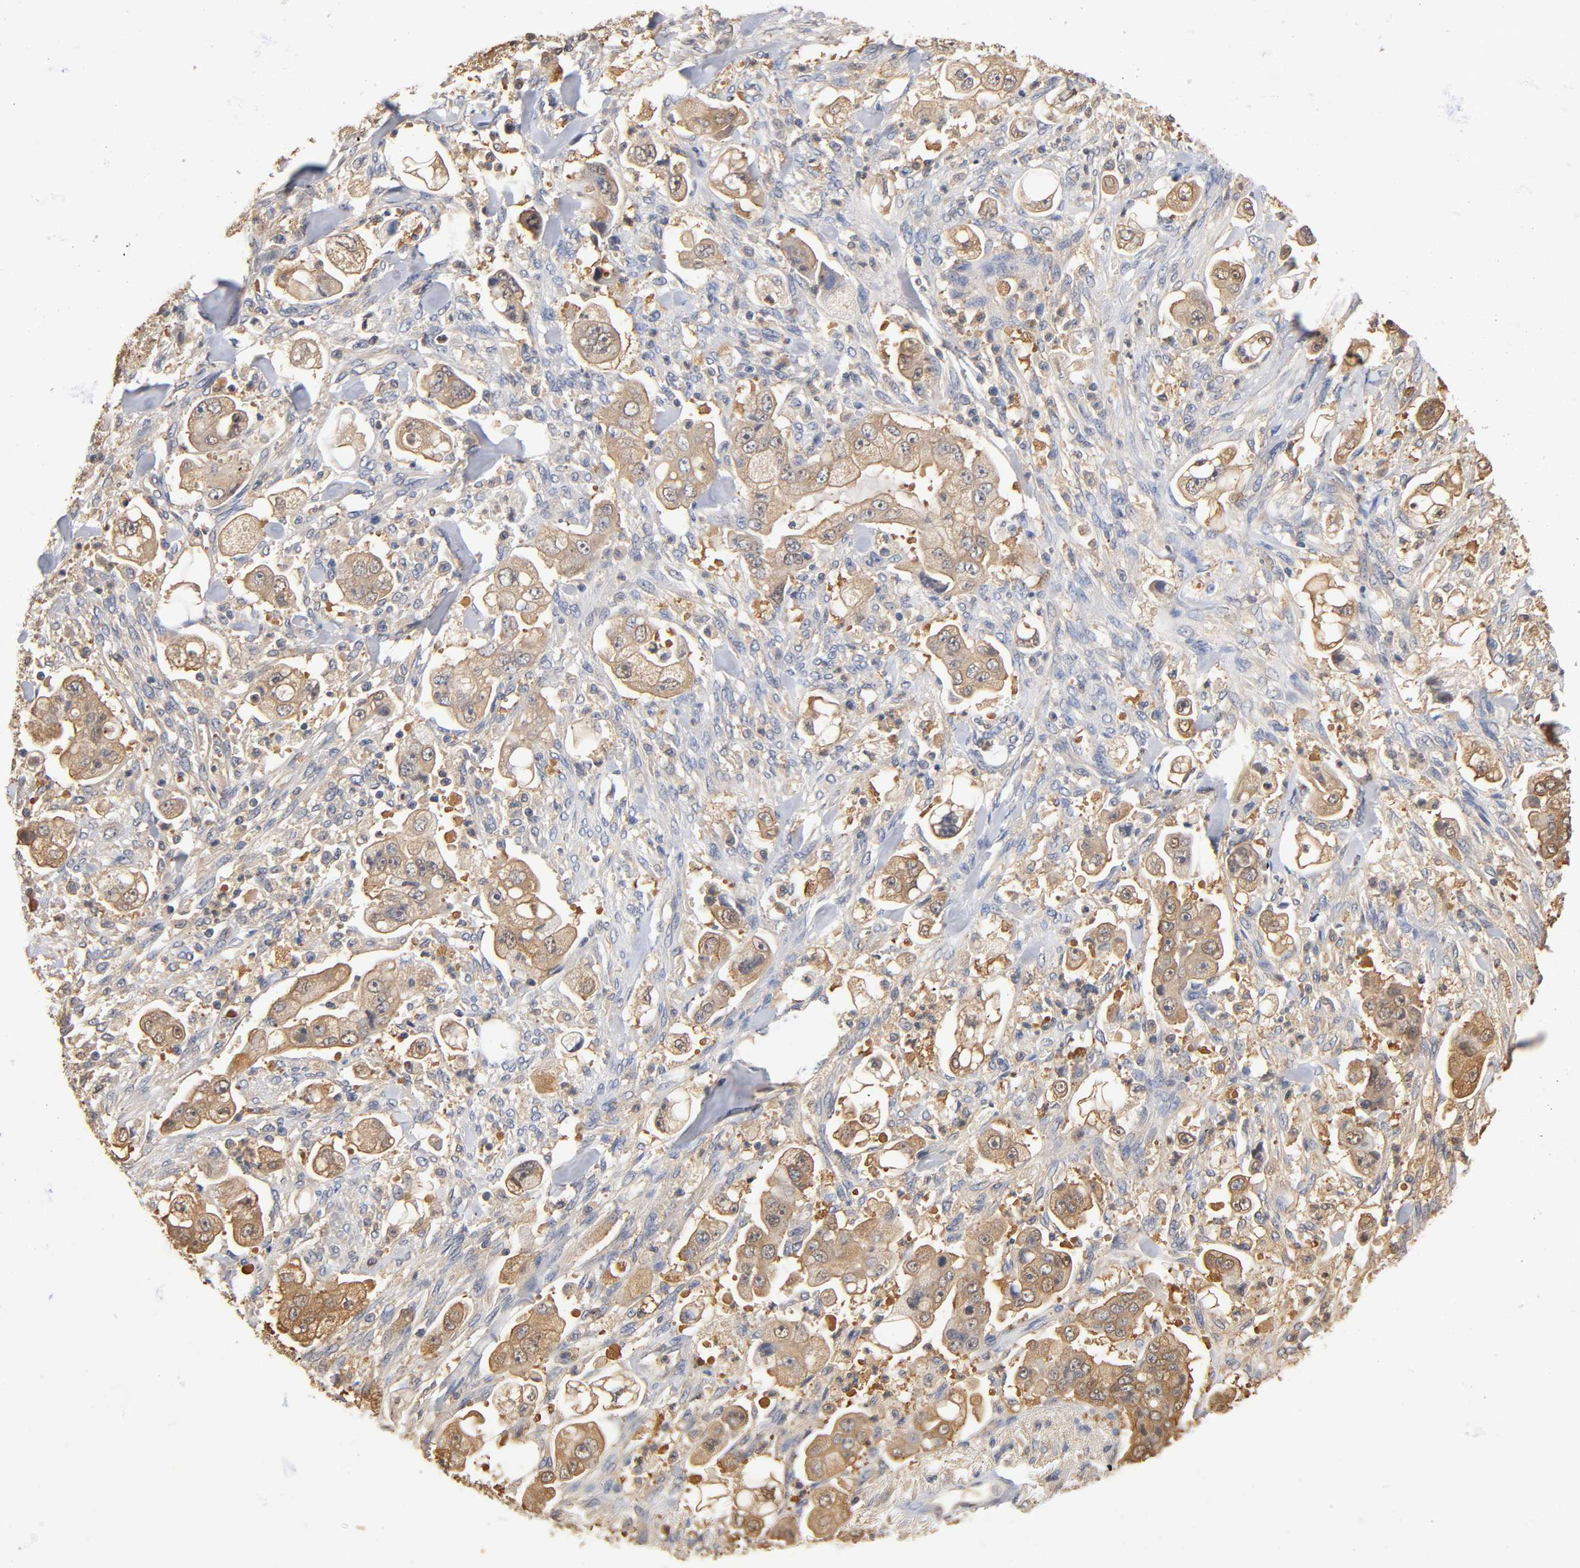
{"staining": {"intensity": "moderate", "quantity": ">75%", "location": "cytoplasmic/membranous"}, "tissue": "stomach cancer", "cell_type": "Tumor cells", "image_type": "cancer", "snomed": [{"axis": "morphology", "description": "Adenocarcinoma, NOS"}, {"axis": "topography", "description": "Stomach"}], "caption": "A brown stain shows moderate cytoplasmic/membranous positivity of a protein in human stomach cancer tumor cells.", "gene": "ALDOA", "patient": {"sex": "male", "age": 62}}